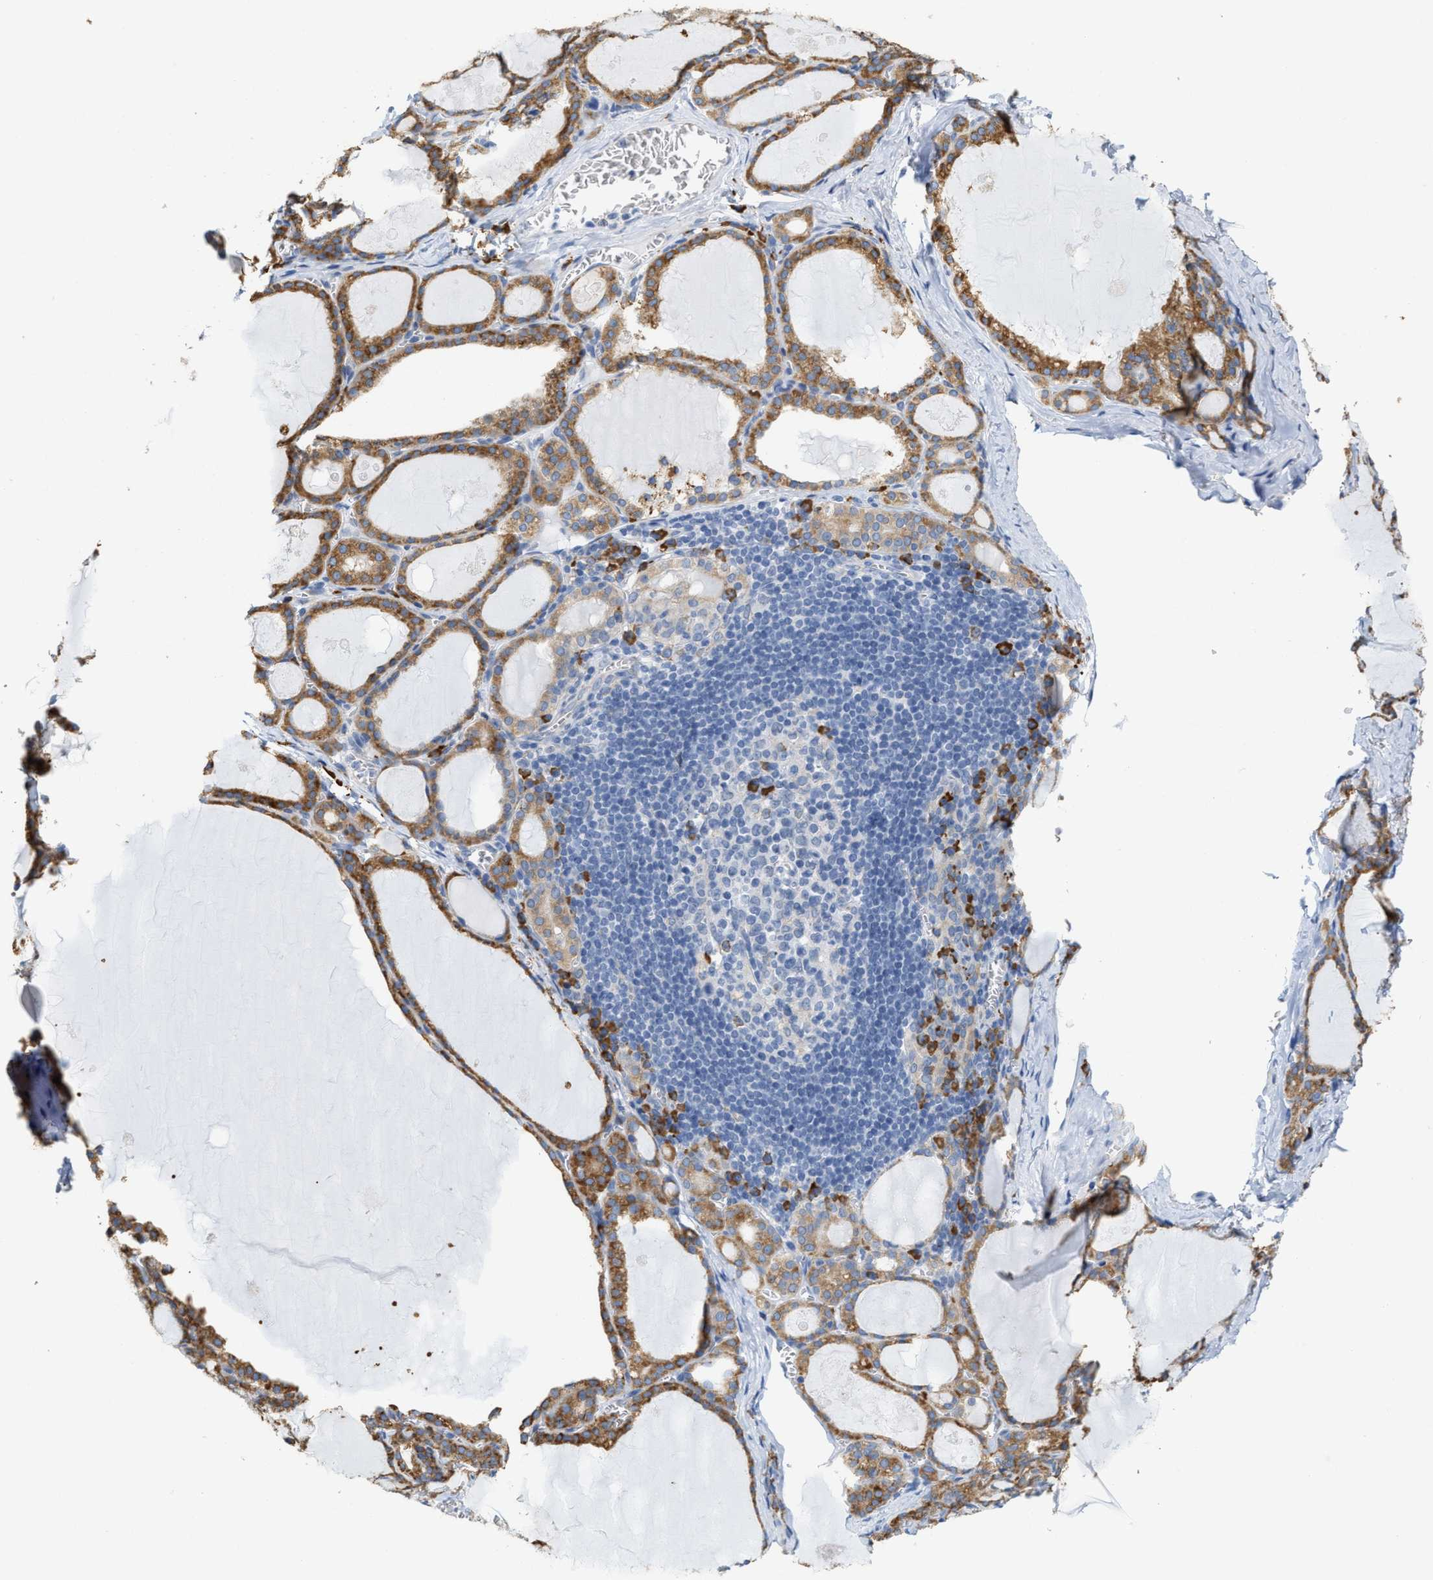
{"staining": {"intensity": "moderate", "quantity": ">75%", "location": "cytoplasmic/membranous"}, "tissue": "thyroid gland", "cell_type": "Glandular cells", "image_type": "normal", "snomed": [{"axis": "morphology", "description": "Normal tissue, NOS"}, {"axis": "topography", "description": "Thyroid gland"}], "caption": "Brown immunohistochemical staining in benign human thyroid gland displays moderate cytoplasmic/membranous expression in approximately >75% of glandular cells.", "gene": "RYR2", "patient": {"sex": "male", "age": 56}}